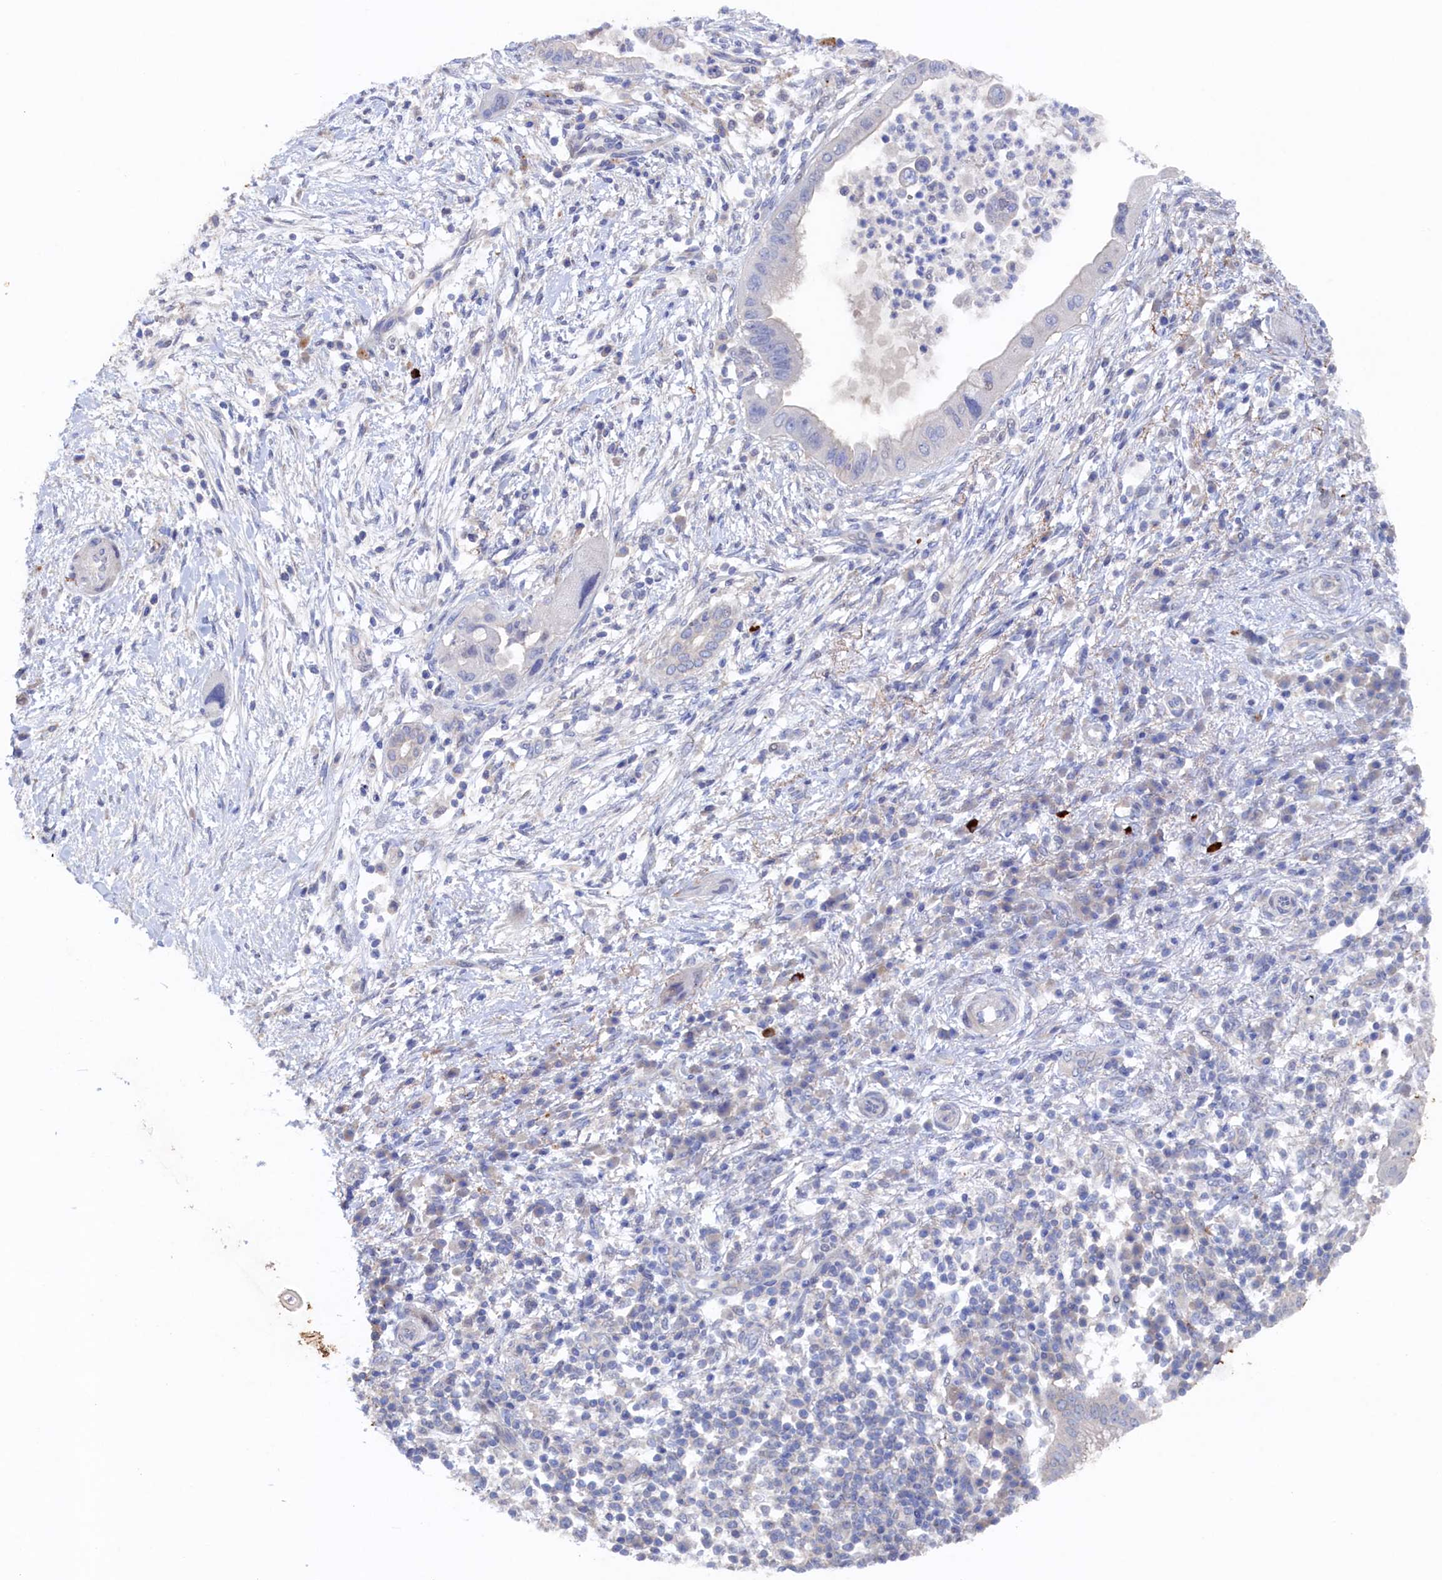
{"staining": {"intensity": "negative", "quantity": "none", "location": "none"}, "tissue": "pancreatic cancer", "cell_type": "Tumor cells", "image_type": "cancer", "snomed": [{"axis": "morphology", "description": "Adenocarcinoma, NOS"}, {"axis": "topography", "description": "Pancreas"}], "caption": "Protein analysis of pancreatic adenocarcinoma reveals no significant expression in tumor cells. (DAB IHC visualized using brightfield microscopy, high magnification).", "gene": "CBLIF", "patient": {"sex": "male", "age": 68}}